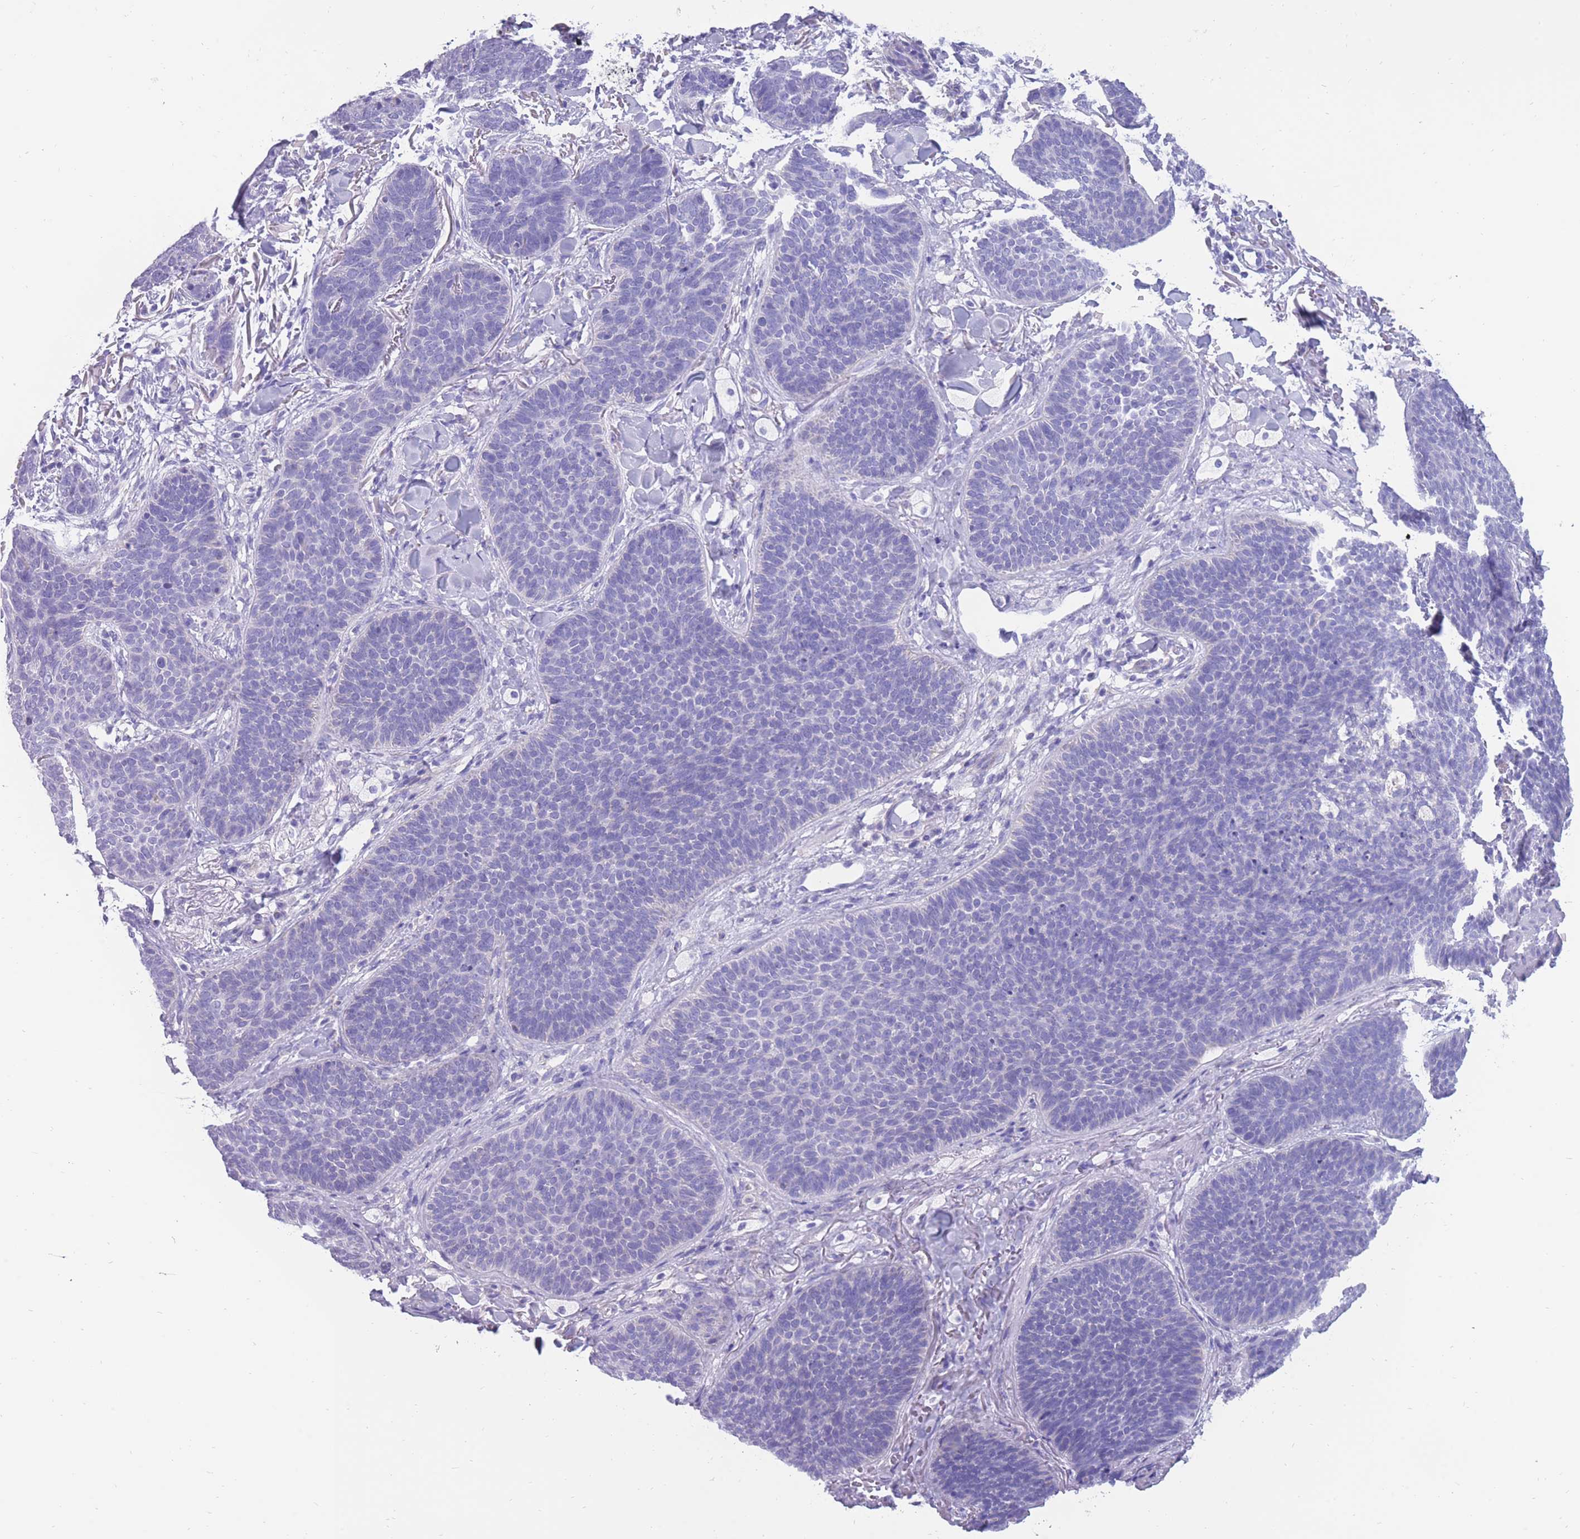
{"staining": {"intensity": "negative", "quantity": "none", "location": "none"}, "tissue": "skin cancer", "cell_type": "Tumor cells", "image_type": "cancer", "snomed": [{"axis": "morphology", "description": "Basal cell carcinoma"}, {"axis": "topography", "description": "Skin"}], "caption": "Tumor cells show no significant protein expression in skin basal cell carcinoma.", "gene": "INTS2", "patient": {"sex": "male", "age": 85}}